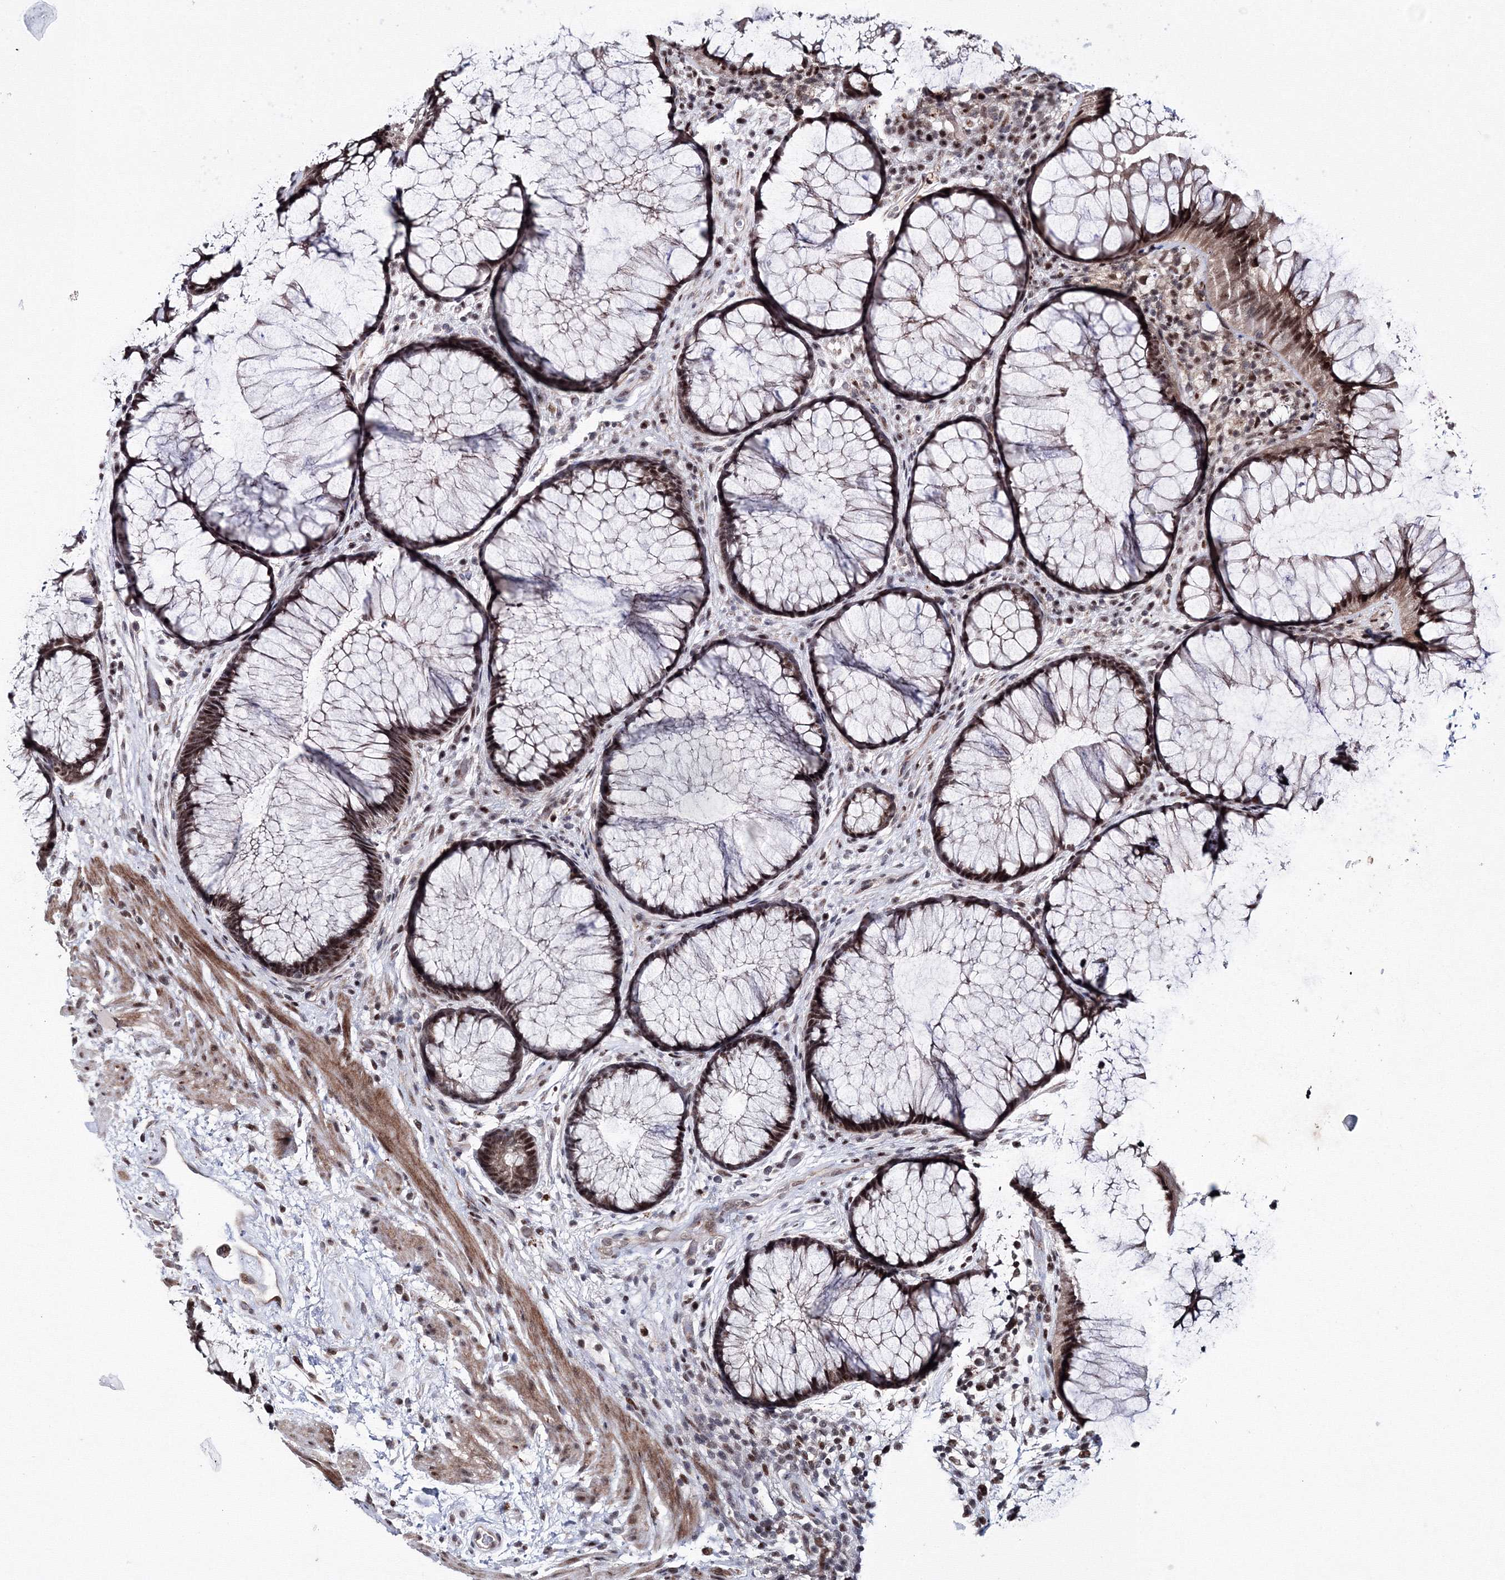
{"staining": {"intensity": "strong", "quantity": ">75%", "location": "nuclear"}, "tissue": "rectum", "cell_type": "Glandular cells", "image_type": "normal", "snomed": [{"axis": "morphology", "description": "Normal tissue, NOS"}, {"axis": "topography", "description": "Rectum"}], "caption": "This is a micrograph of immunohistochemistry staining of unremarkable rectum, which shows strong expression in the nuclear of glandular cells.", "gene": "TATDN2", "patient": {"sex": "male", "age": 51}}